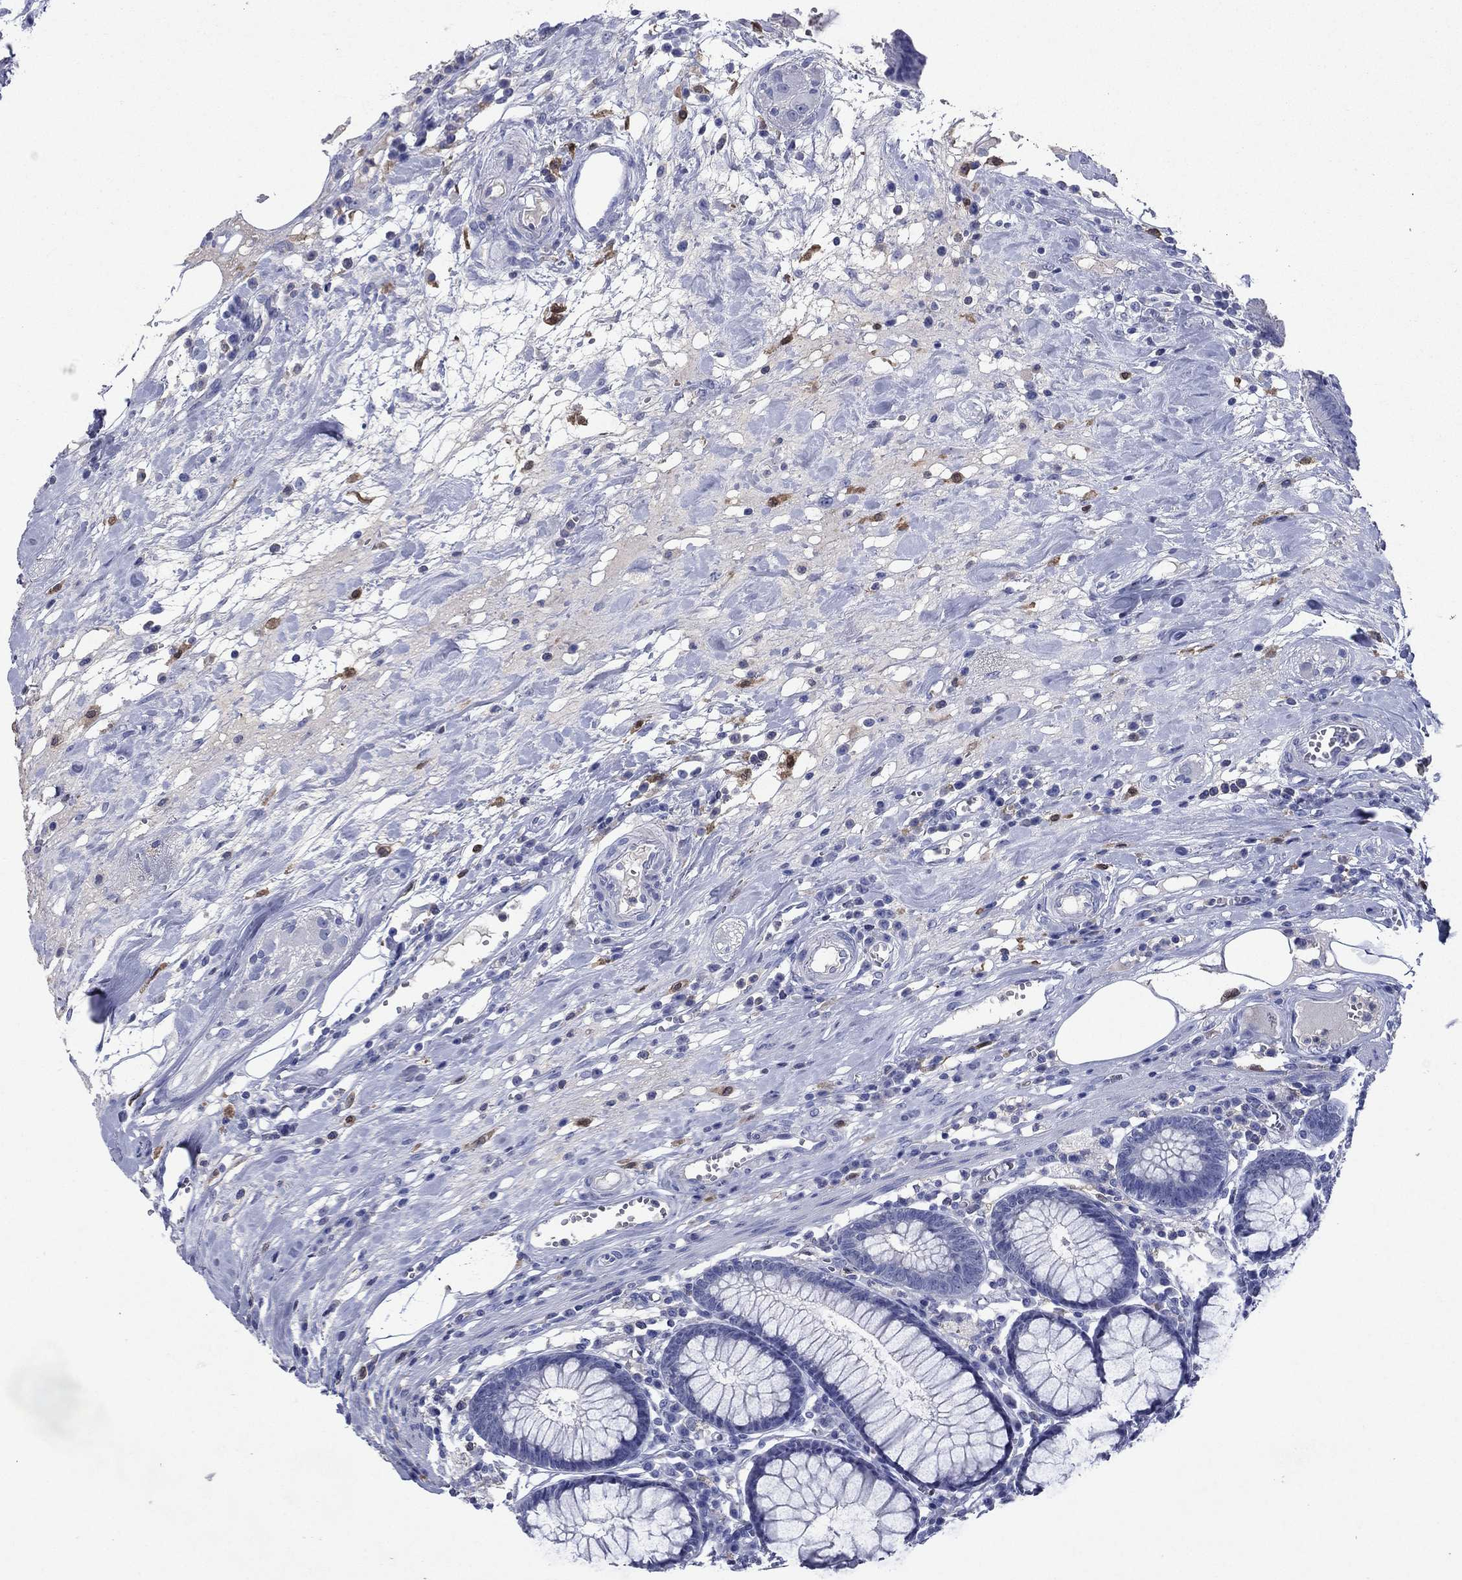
{"staining": {"intensity": "negative", "quantity": "none", "location": "none"}, "tissue": "colon", "cell_type": "Endothelial cells", "image_type": "normal", "snomed": [{"axis": "morphology", "description": "Normal tissue, NOS"}, {"axis": "topography", "description": "Colon"}], "caption": "There is no significant staining in endothelial cells of colon. (DAB (3,3'-diaminobenzidine) immunohistochemistry (IHC) visualized using brightfield microscopy, high magnification).", "gene": "CFAP119", "patient": {"sex": "male", "age": 65}}